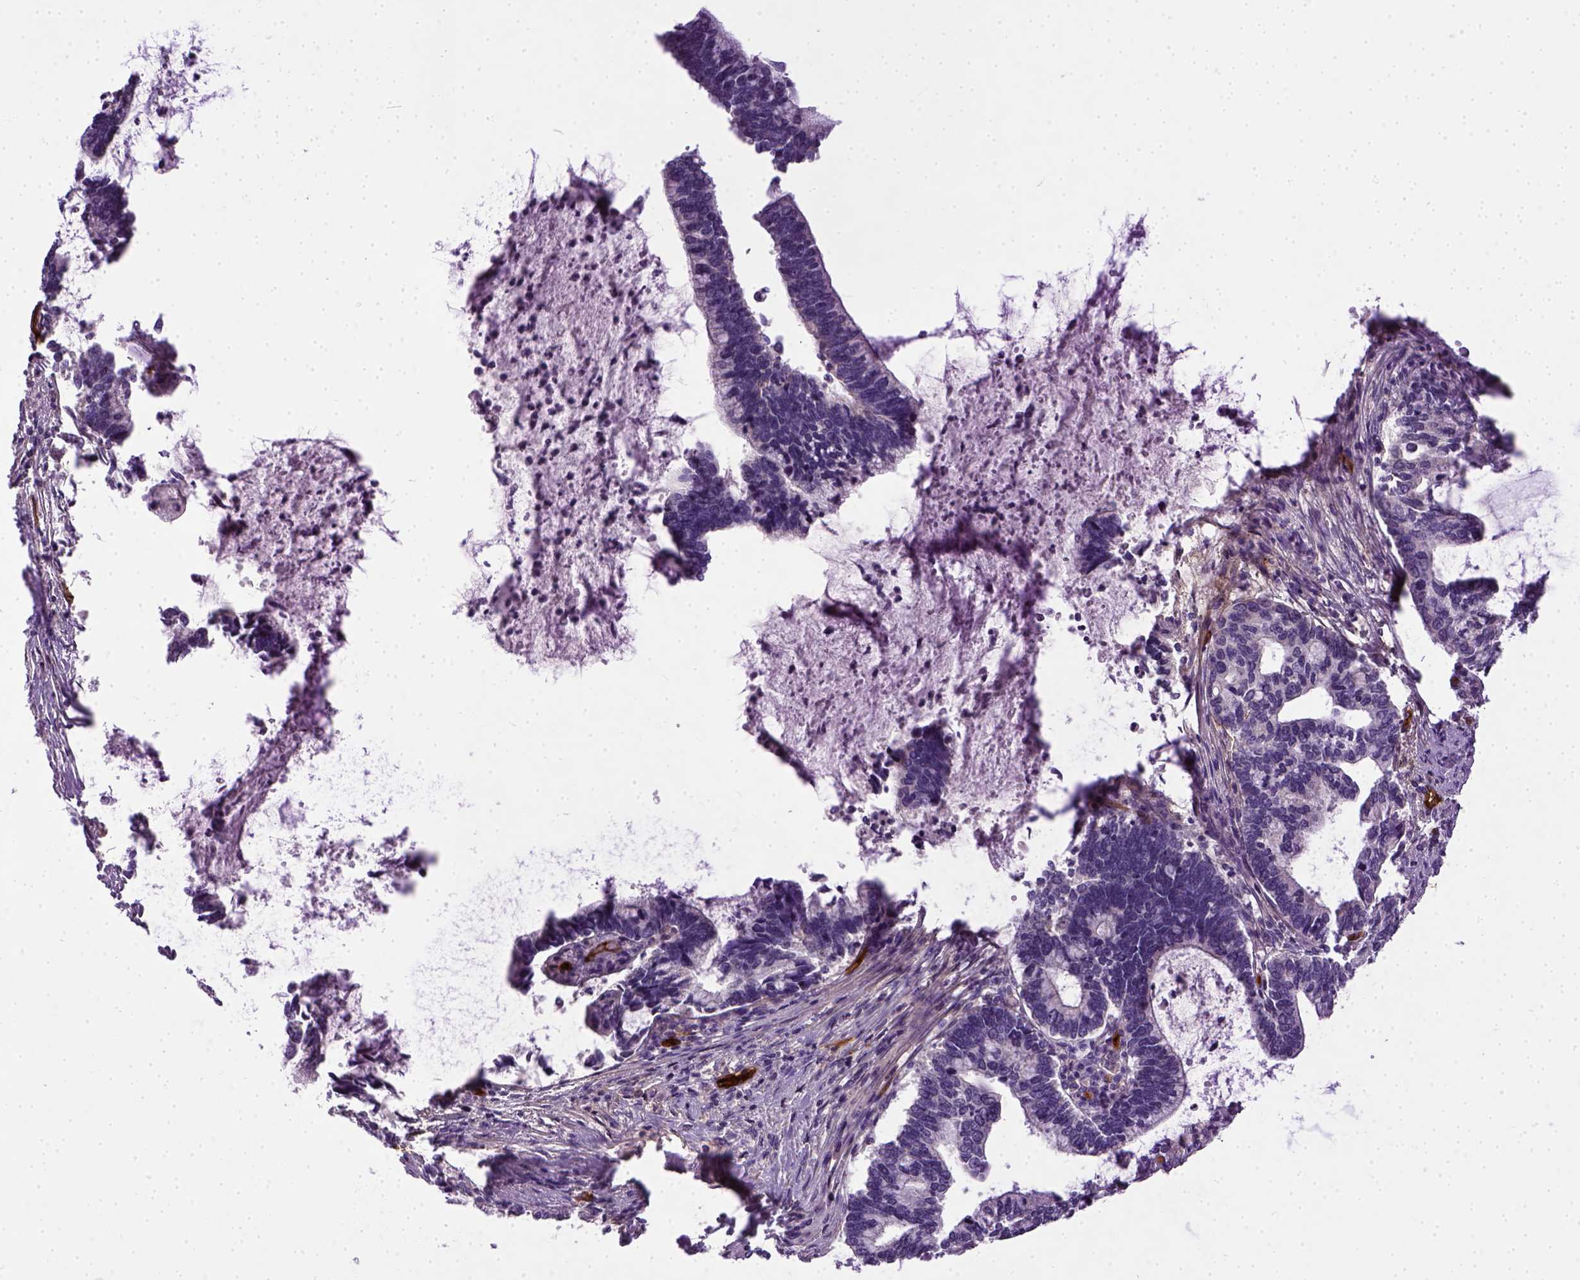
{"staining": {"intensity": "negative", "quantity": "none", "location": "none"}, "tissue": "cervical cancer", "cell_type": "Tumor cells", "image_type": "cancer", "snomed": [{"axis": "morphology", "description": "Adenocarcinoma, NOS"}, {"axis": "topography", "description": "Cervix"}], "caption": "Tumor cells are negative for protein expression in human cervical cancer (adenocarcinoma).", "gene": "ENG", "patient": {"sex": "female", "age": 42}}